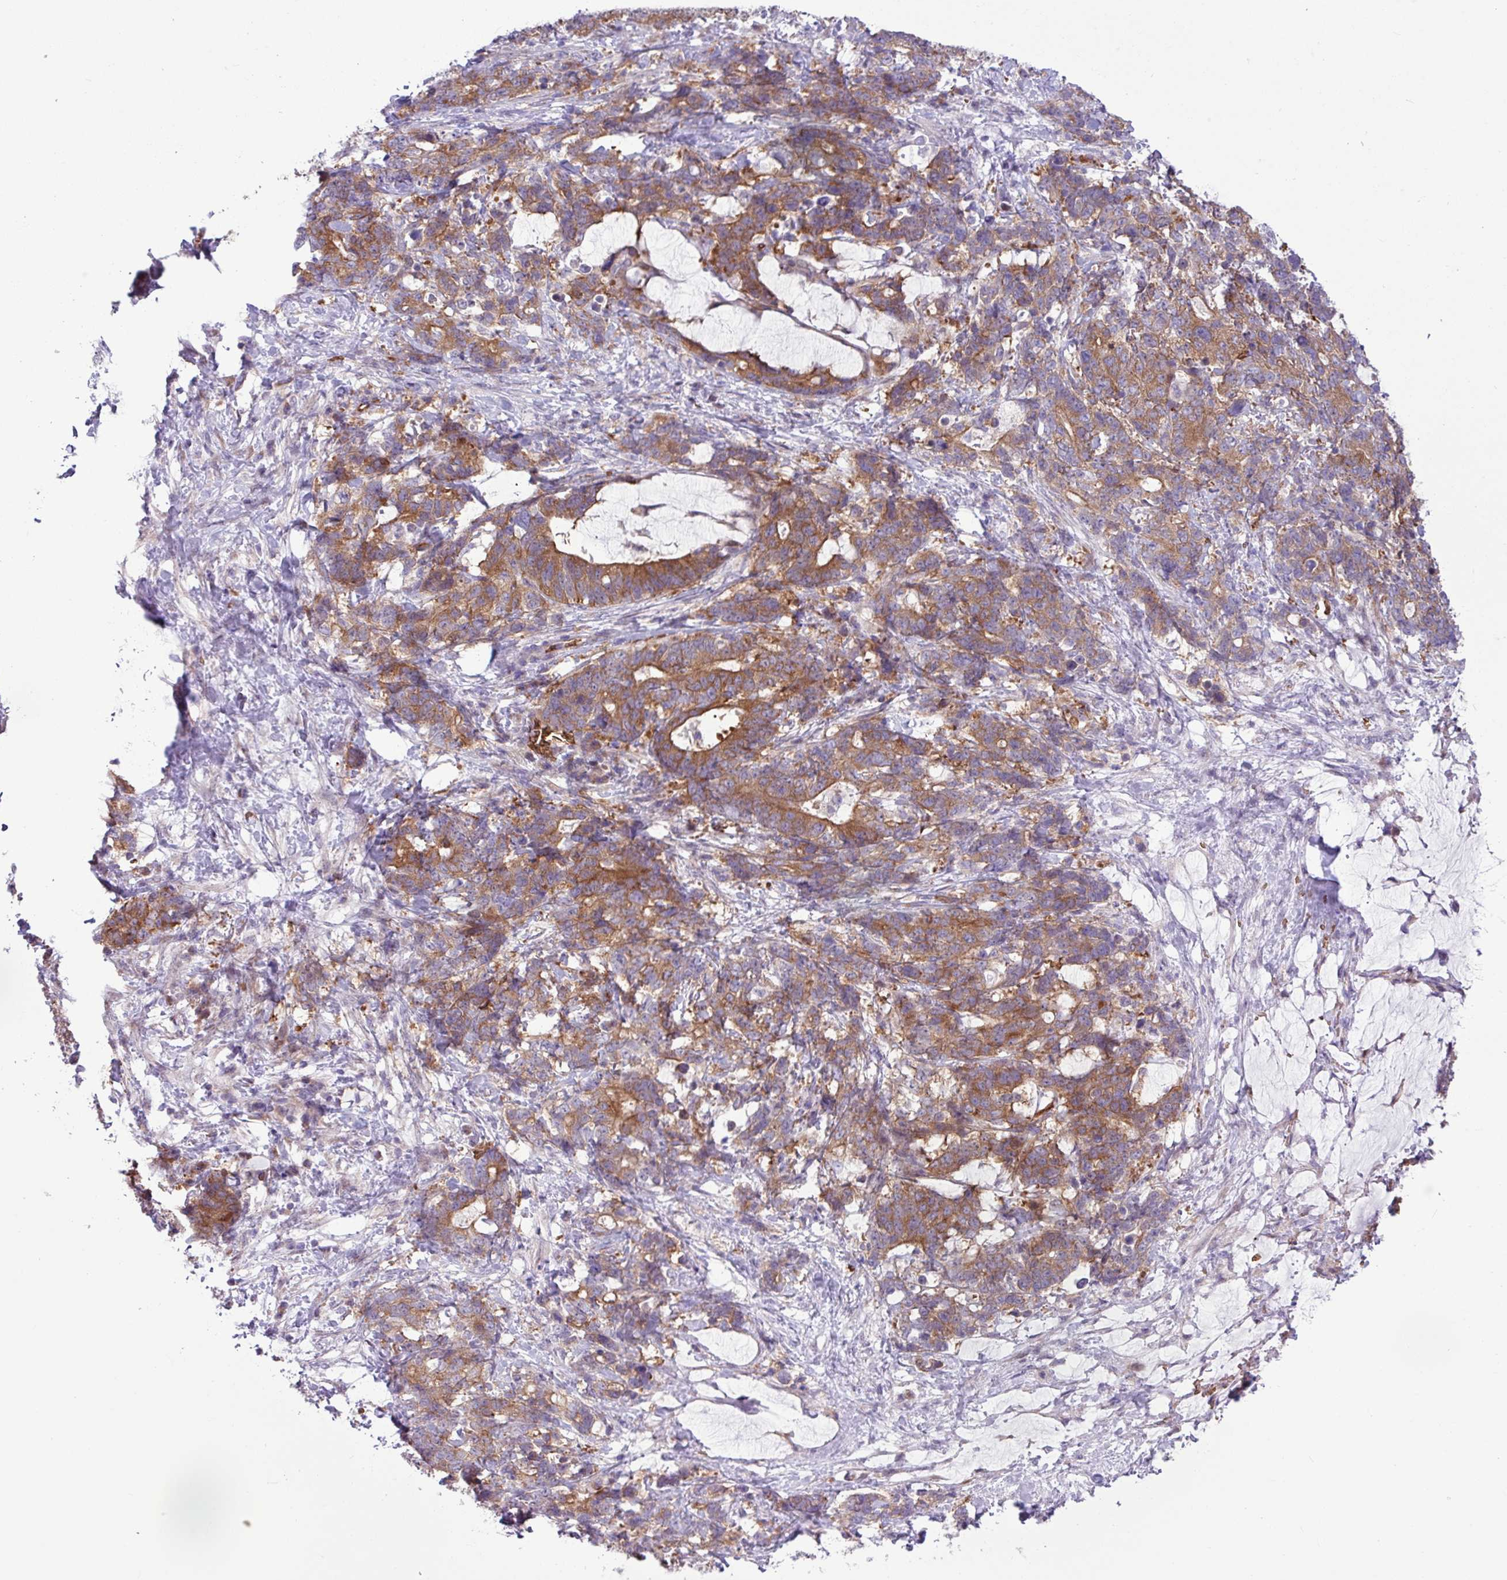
{"staining": {"intensity": "moderate", "quantity": ">75%", "location": "cytoplasmic/membranous"}, "tissue": "stomach cancer", "cell_type": "Tumor cells", "image_type": "cancer", "snomed": [{"axis": "morphology", "description": "Normal tissue, NOS"}, {"axis": "morphology", "description": "Adenocarcinoma, NOS"}, {"axis": "topography", "description": "Stomach"}], "caption": "Adenocarcinoma (stomach) was stained to show a protein in brown. There is medium levels of moderate cytoplasmic/membranous staining in about >75% of tumor cells.", "gene": "RAD21L1", "patient": {"sex": "female", "age": 64}}